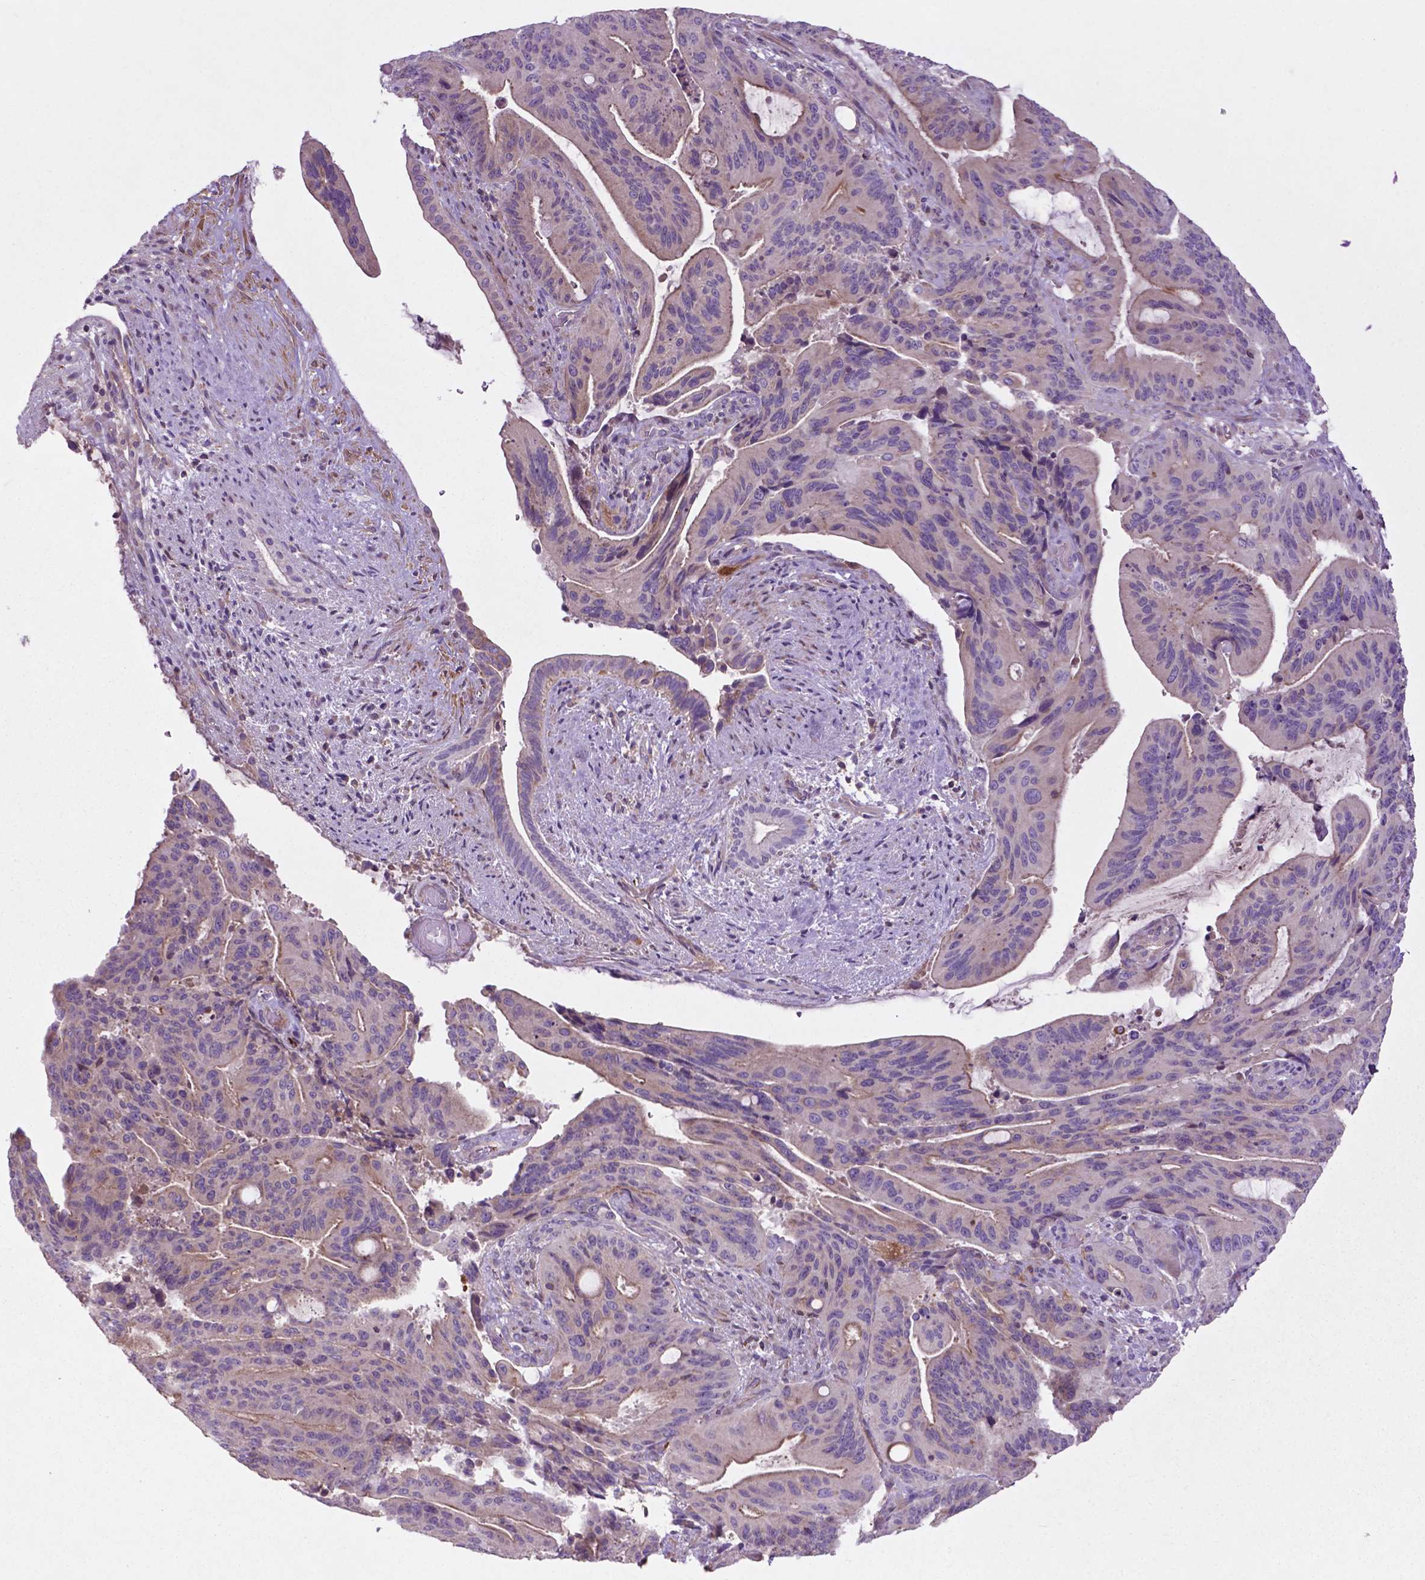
{"staining": {"intensity": "weak", "quantity": "<25%", "location": "cytoplasmic/membranous"}, "tissue": "liver cancer", "cell_type": "Tumor cells", "image_type": "cancer", "snomed": [{"axis": "morphology", "description": "Cholangiocarcinoma"}, {"axis": "topography", "description": "Liver"}], "caption": "A high-resolution micrograph shows IHC staining of cholangiocarcinoma (liver), which demonstrates no significant staining in tumor cells.", "gene": "BMP4", "patient": {"sex": "female", "age": 73}}